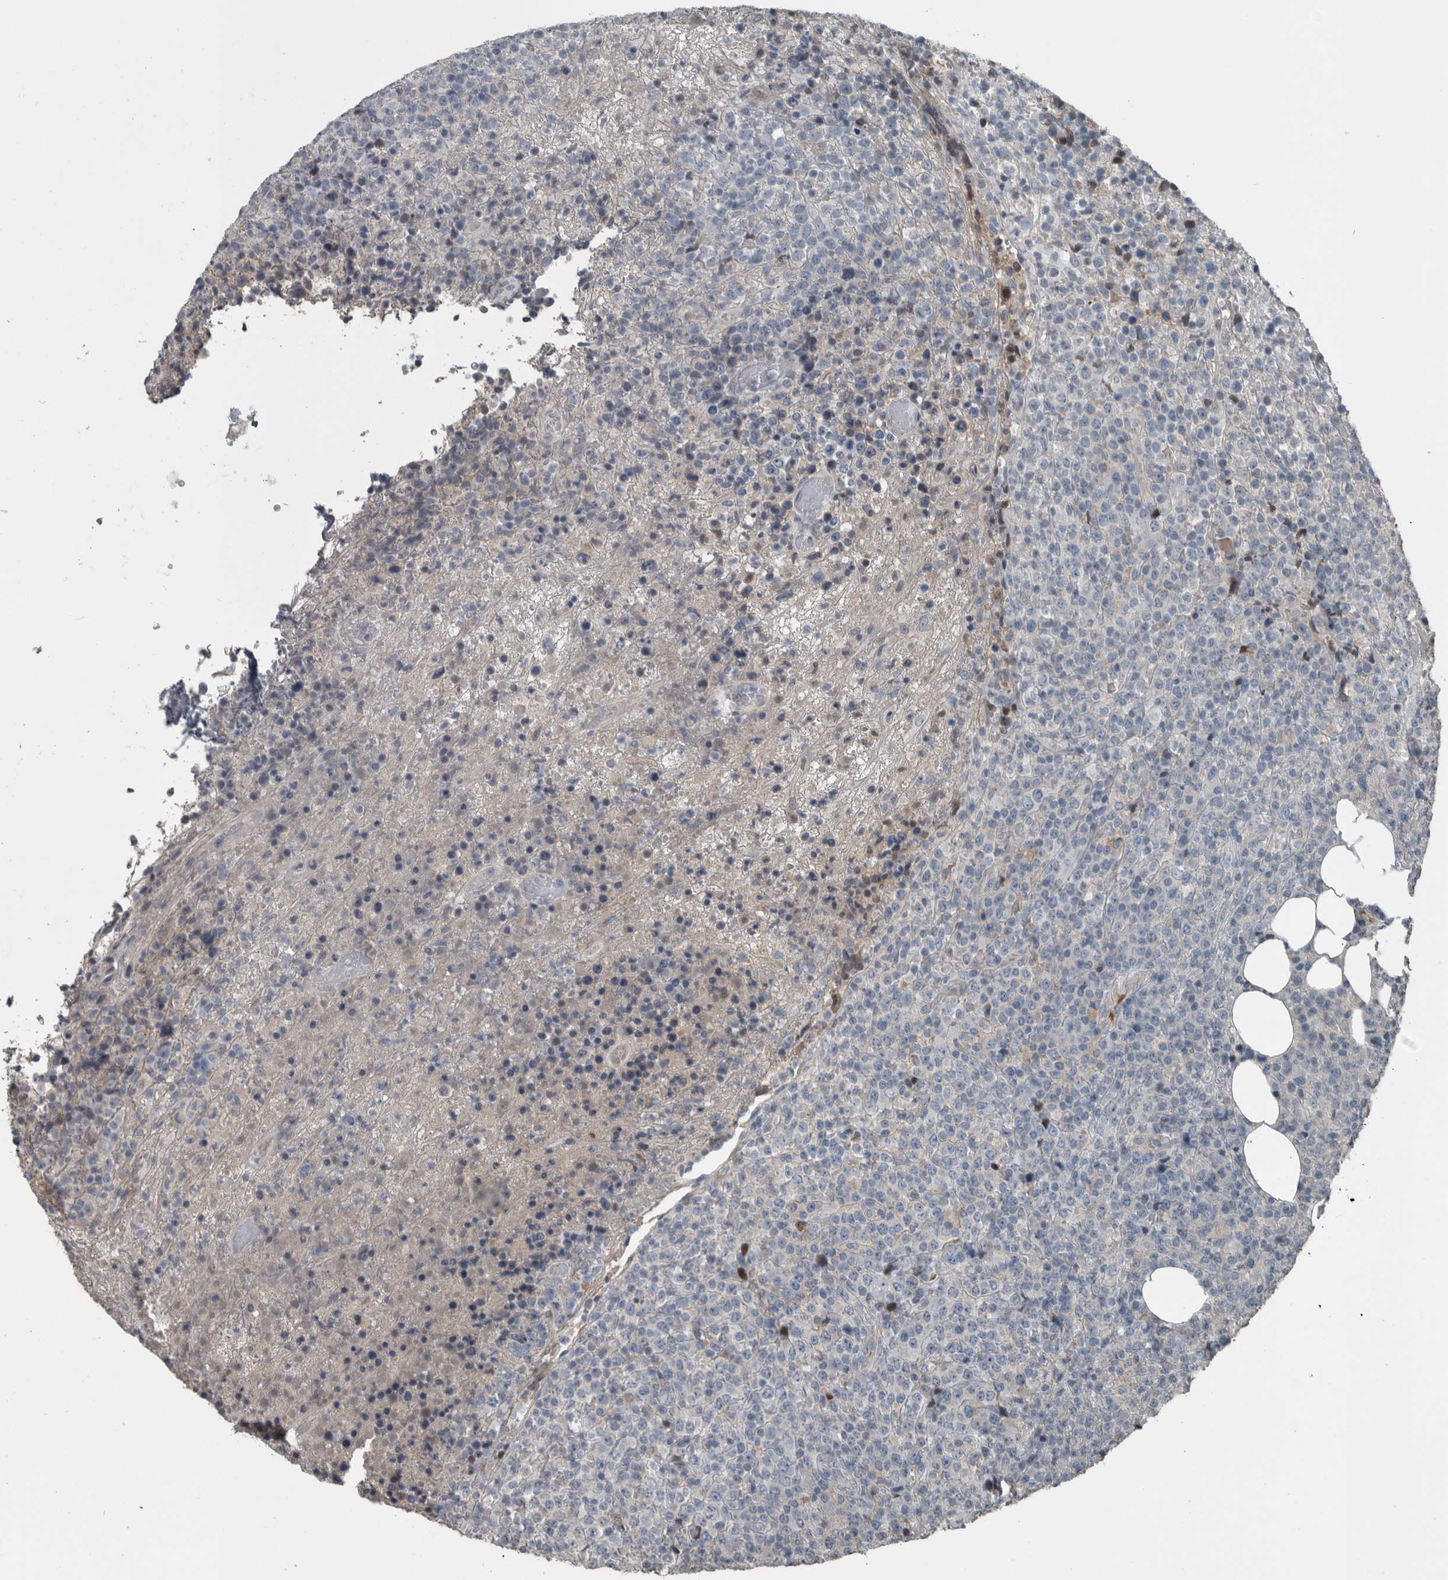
{"staining": {"intensity": "negative", "quantity": "none", "location": "none"}, "tissue": "lymphoma", "cell_type": "Tumor cells", "image_type": "cancer", "snomed": [{"axis": "morphology", "description": "Malignant lymphoma, non-Hodgkin's type, High grade"}, {"axis": "topography", "description": "Lymph node"}], "caption": "An immunohistochemistry image of high-grade malignant lymphoma, non-Hodgkin's type is shown. There is no staining in tumor cells of high-grade malignant lymphoma, non-Hodgkin's type. The staining was performed using DAB (3,3'-diaminobenzidine) to visualize the protein expression in brown, while the nuclei were stained in blue with hematoxylin (Magnification: 20x).", "gene": "KRT20", "patient": {"sex": "male", "age": 13}}